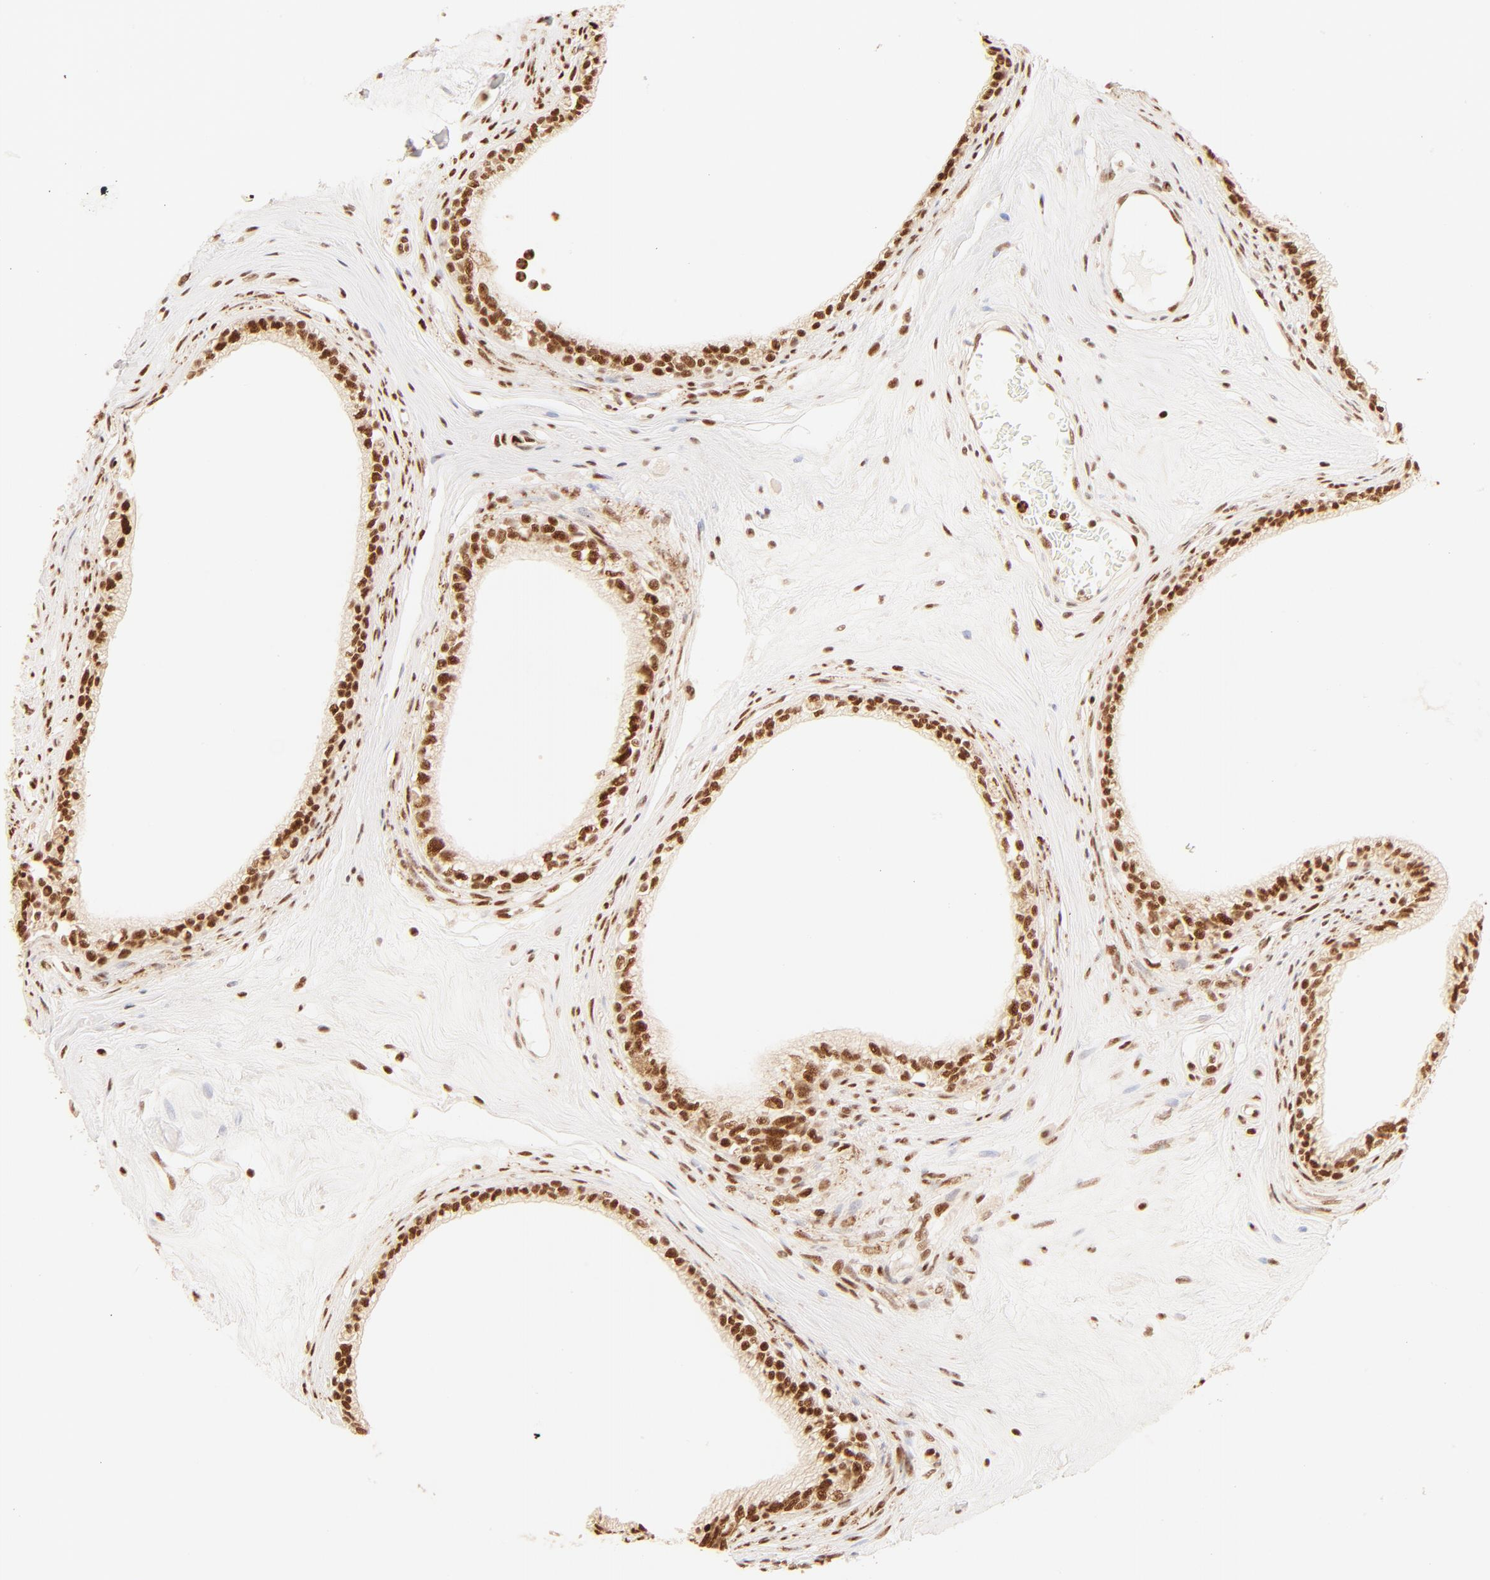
{"staining": {"intensity": "strong", "quantity": ">75%", "location": "nuclear"}, "tissue": "epididymis", "cell_type": "Glandular cells", "image_type": "normal", "snomed": [{"axis": "morphology", "description": "Normal tissue, NOS"}, {"axis": "morphology", "description": "Inflammation, NOS"}, {"axis": "topography", "description": "Epididymis"}], "caption": "Epididymis stained with immunohistochemistry demonstrates strong nuclear expression in about >75% of glandular cells.", "gene": "FAM50A", "patient": {"sex": "male", "age": 84}}